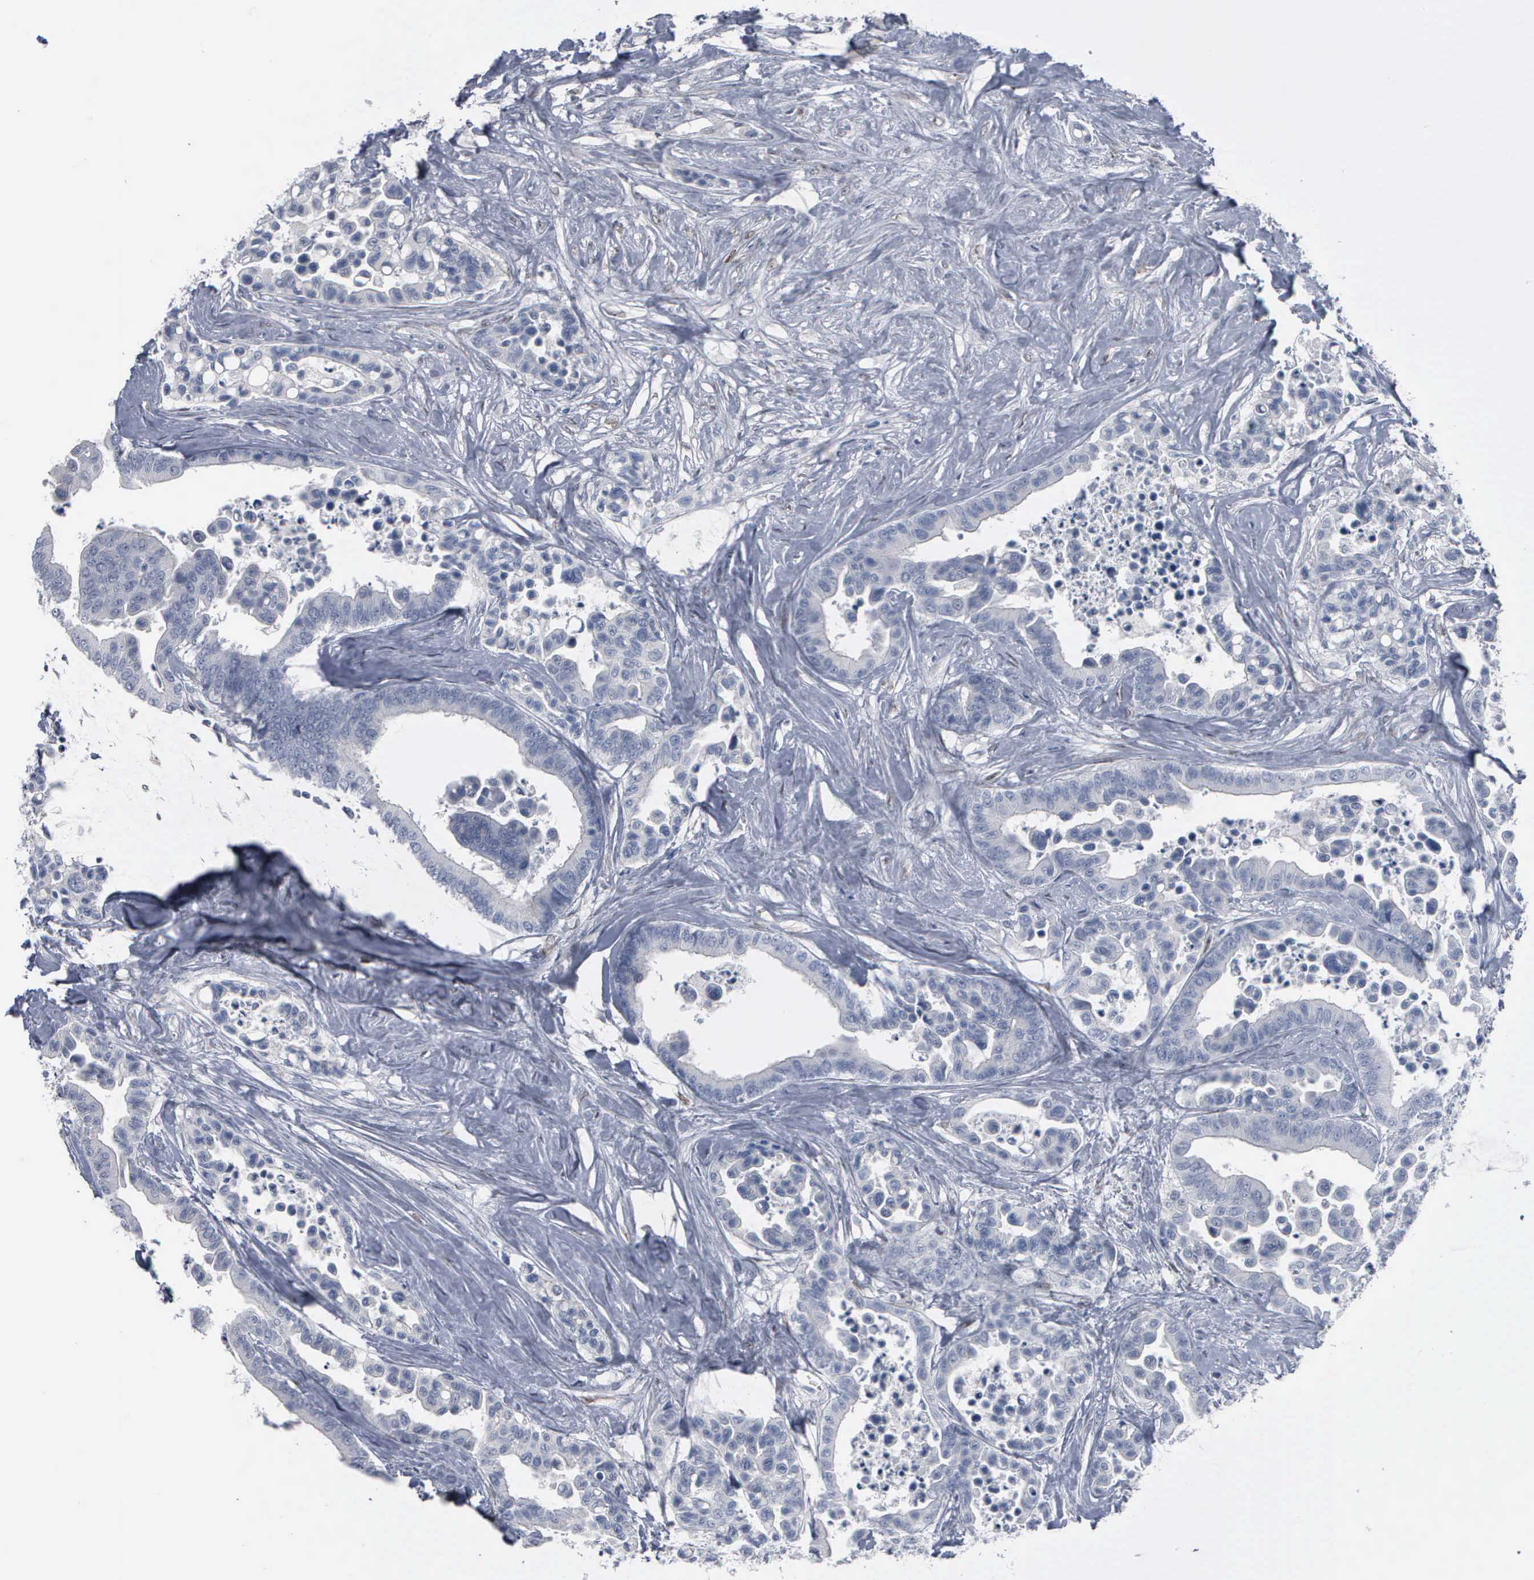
{"staining": {"intensity": "negative", "quantity": "none", "location": "none"}, "tissue": "colorectal cancer", "cell_type": "Tumor cells", "image_type": "cancer", "snomed": [{"axis": "morphology", "description": "Adenocarcinoma, NOS"}, {"axis": "topography", "description": "Colon"}], "caption": "Tumor cells are negative for protein expression in human colorectal adenocarcinoma. (DAB immunohistochemistry, high magnification).", "gene": "FGF2", "patient": {"sex": "male", "age": 82}}